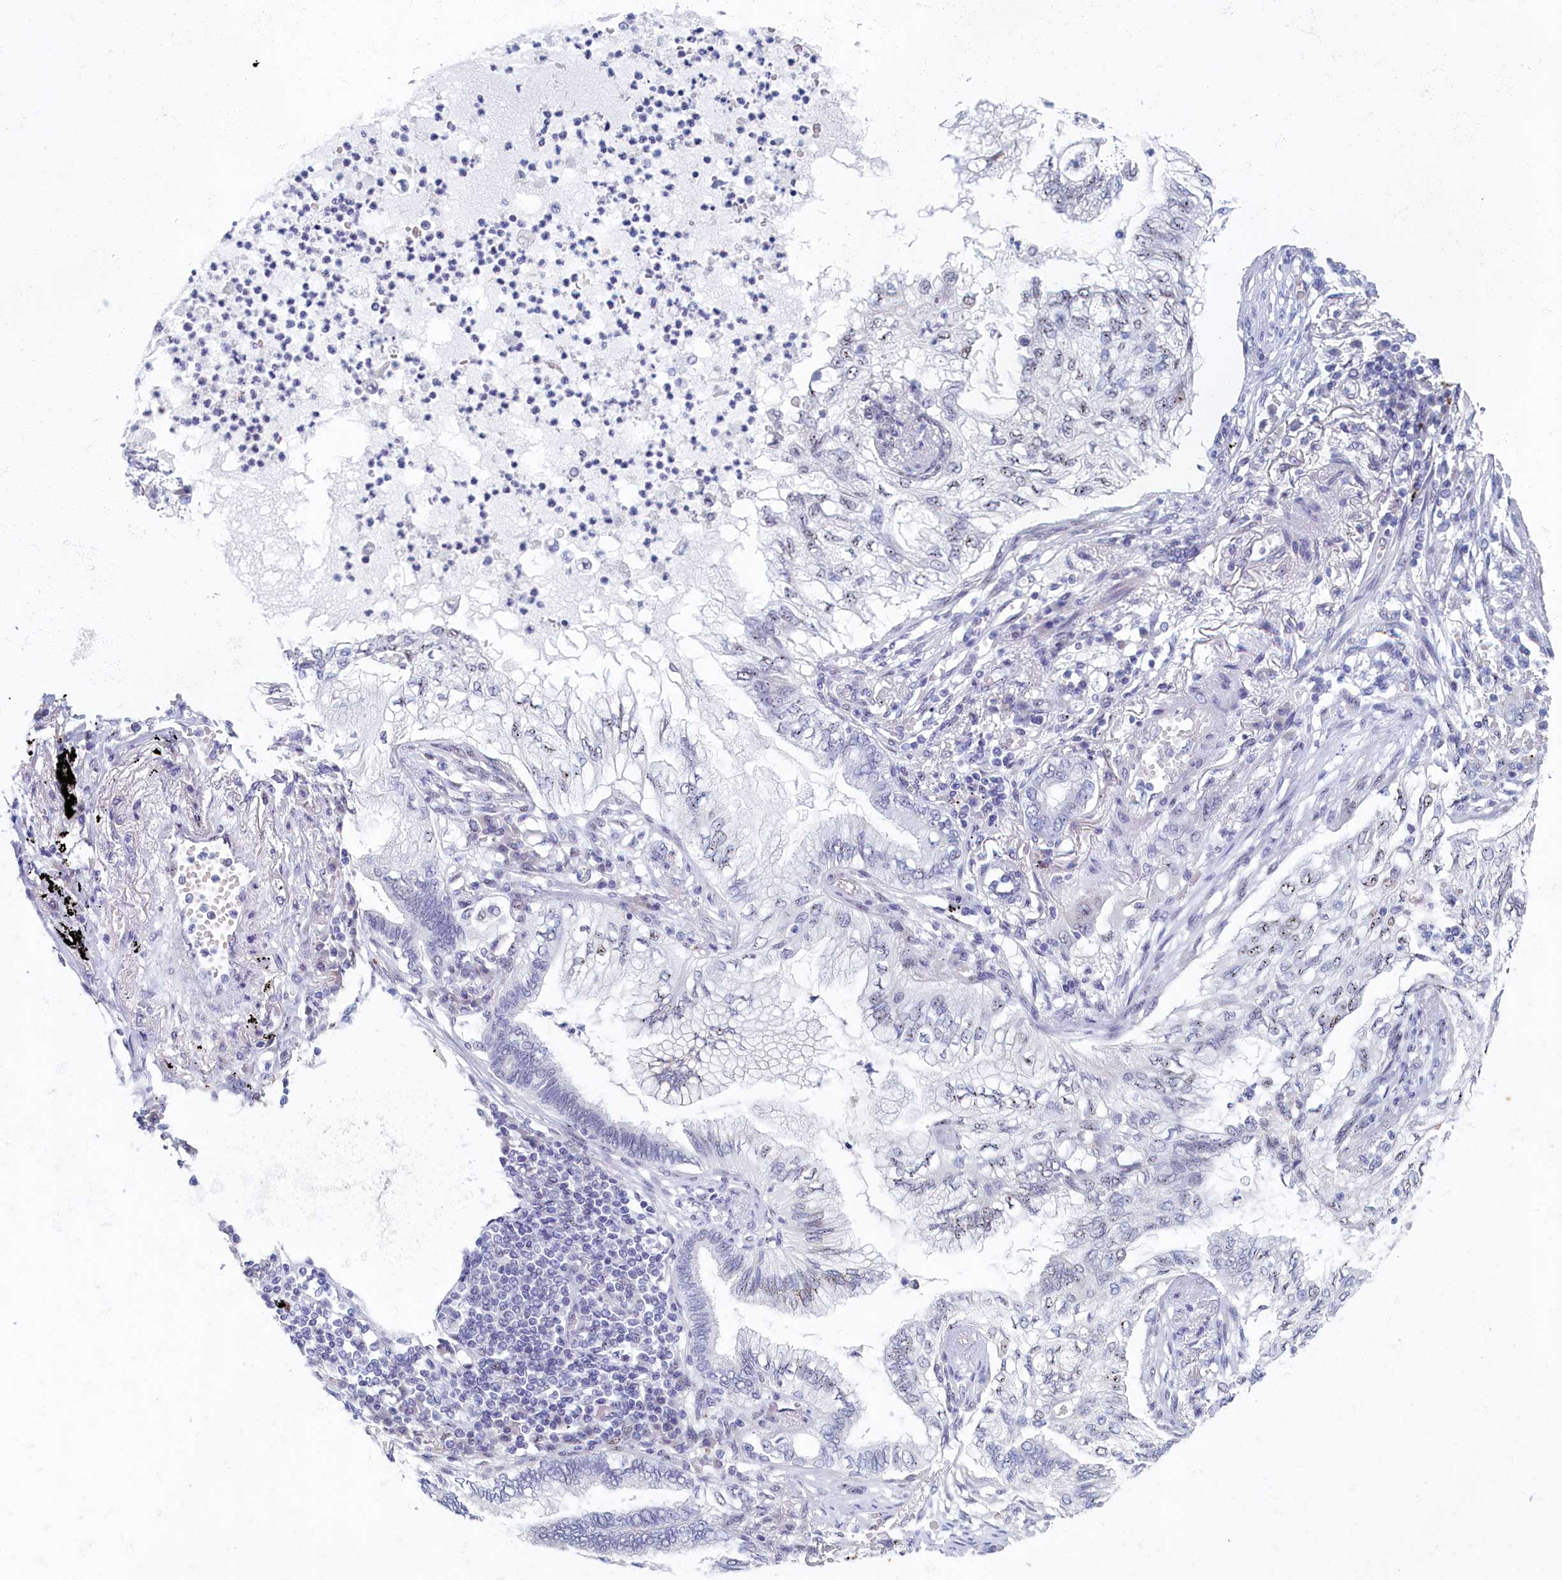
{"staining": {"intensity": "negative", "quantity": "none", "location": "none"}, "tissue": "lung cancer", "cell_type": "Tumor cells", "image_type": "cancer", "snomed": [{"axis": "morphology", "description": "Adenocarcinoma, NOS"}, {"axis": "topography", "description": "Lung"}], "caption": "Immunohistochemistry of lung cancer reveals no staining in tumor cells.", "gene": "WDR76", "patient": {"sex": "female", "age": 70}}